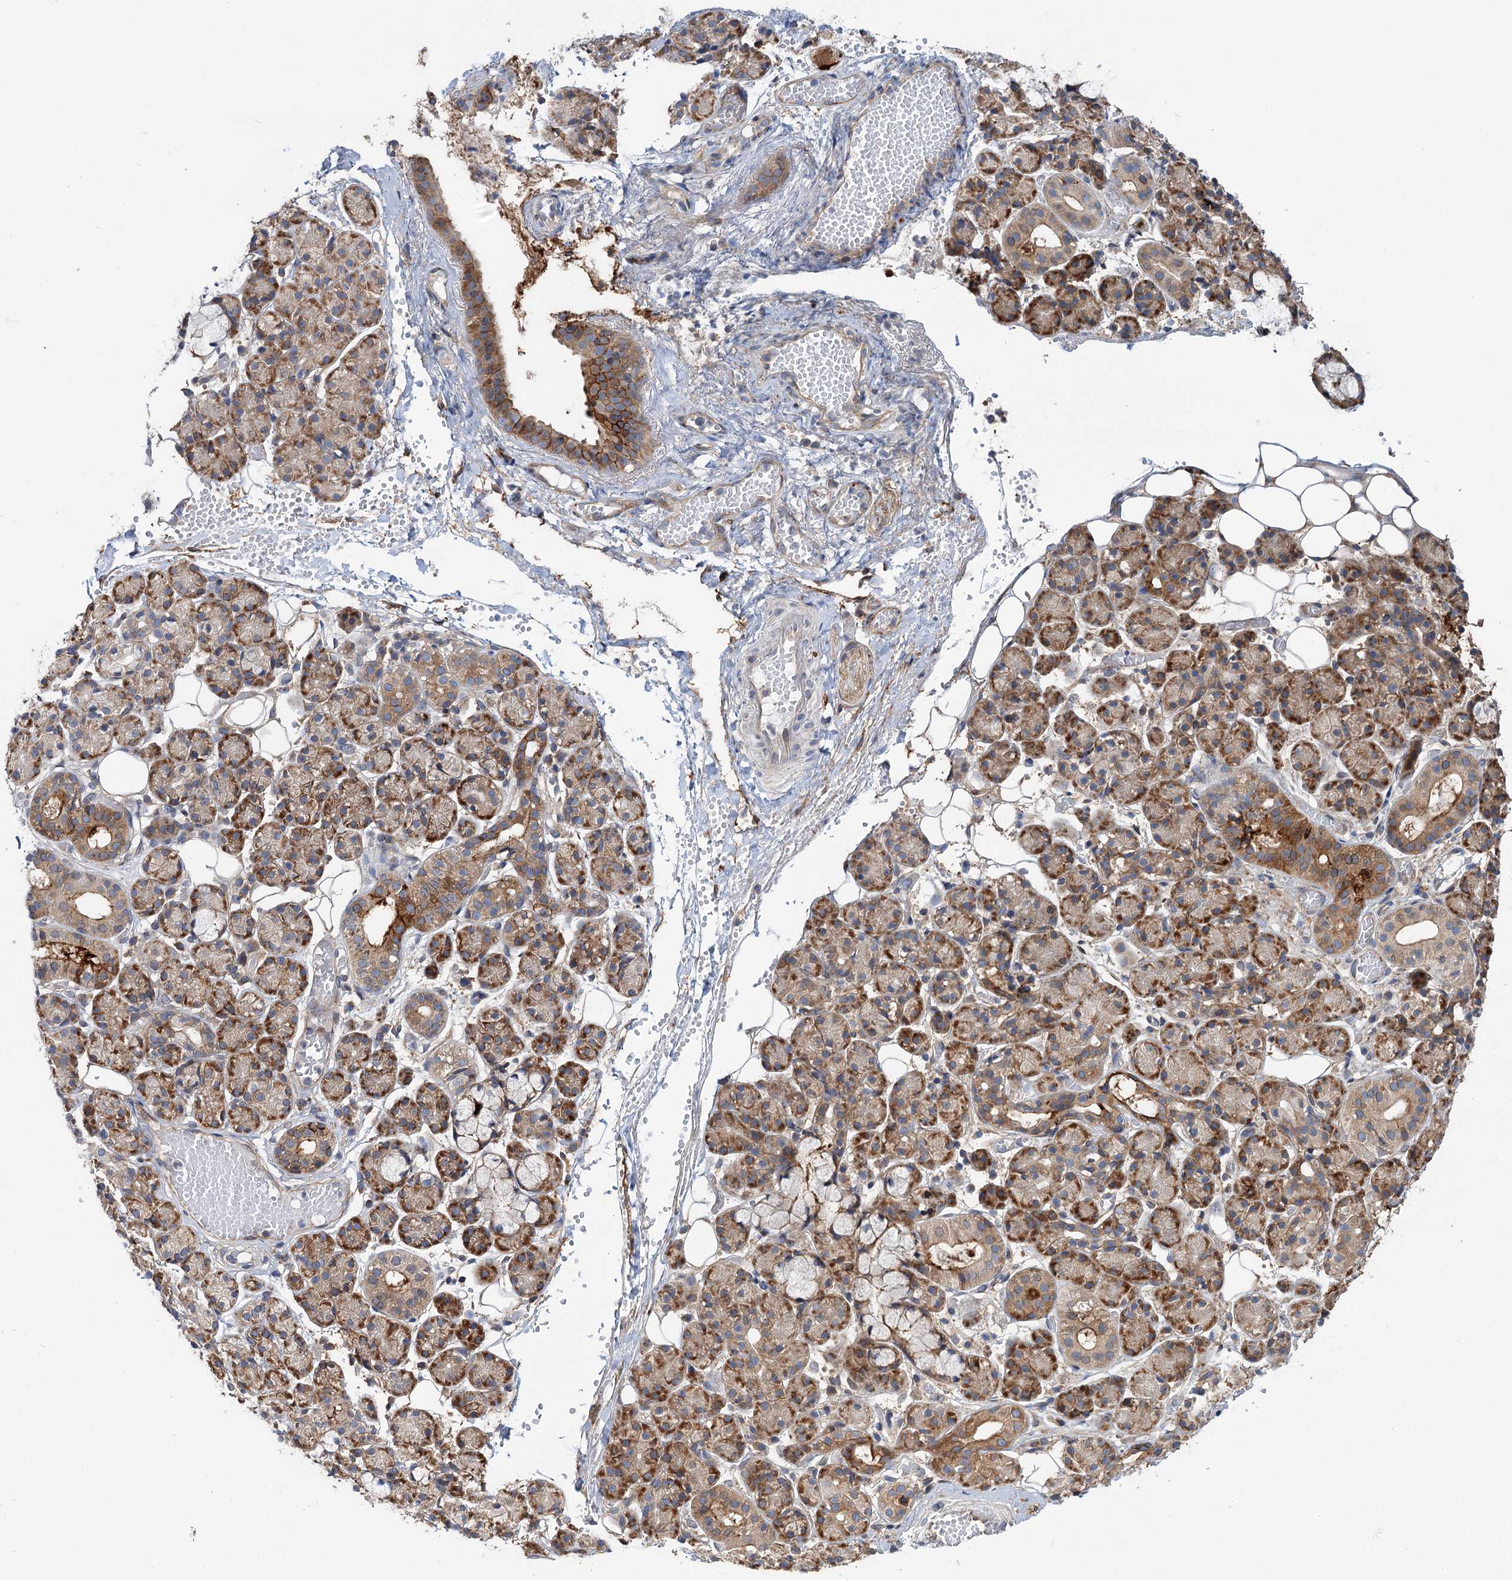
{"staining": {"intensity": "moderate", "quantity": "25%-75%", "location": "cytoplasmic/membranous"}, "tissue": "salivary gland", "cell_type": "Glandular cells", "image_type": "normal", "snomed": [{"axis": "morphology", "description": "Normal tissue, NOS"}, {"axis": "topography", "description": "Salivary gland"}], "caption": "Salivary gland was stained to show a protein in brown. There is medium levels of moderate cytoplasmic/membranous positivity in approximately 25%-75% of glandular cells.", "gene": "PTDSS2", "patient": {"sex": "male", "age": 63}}